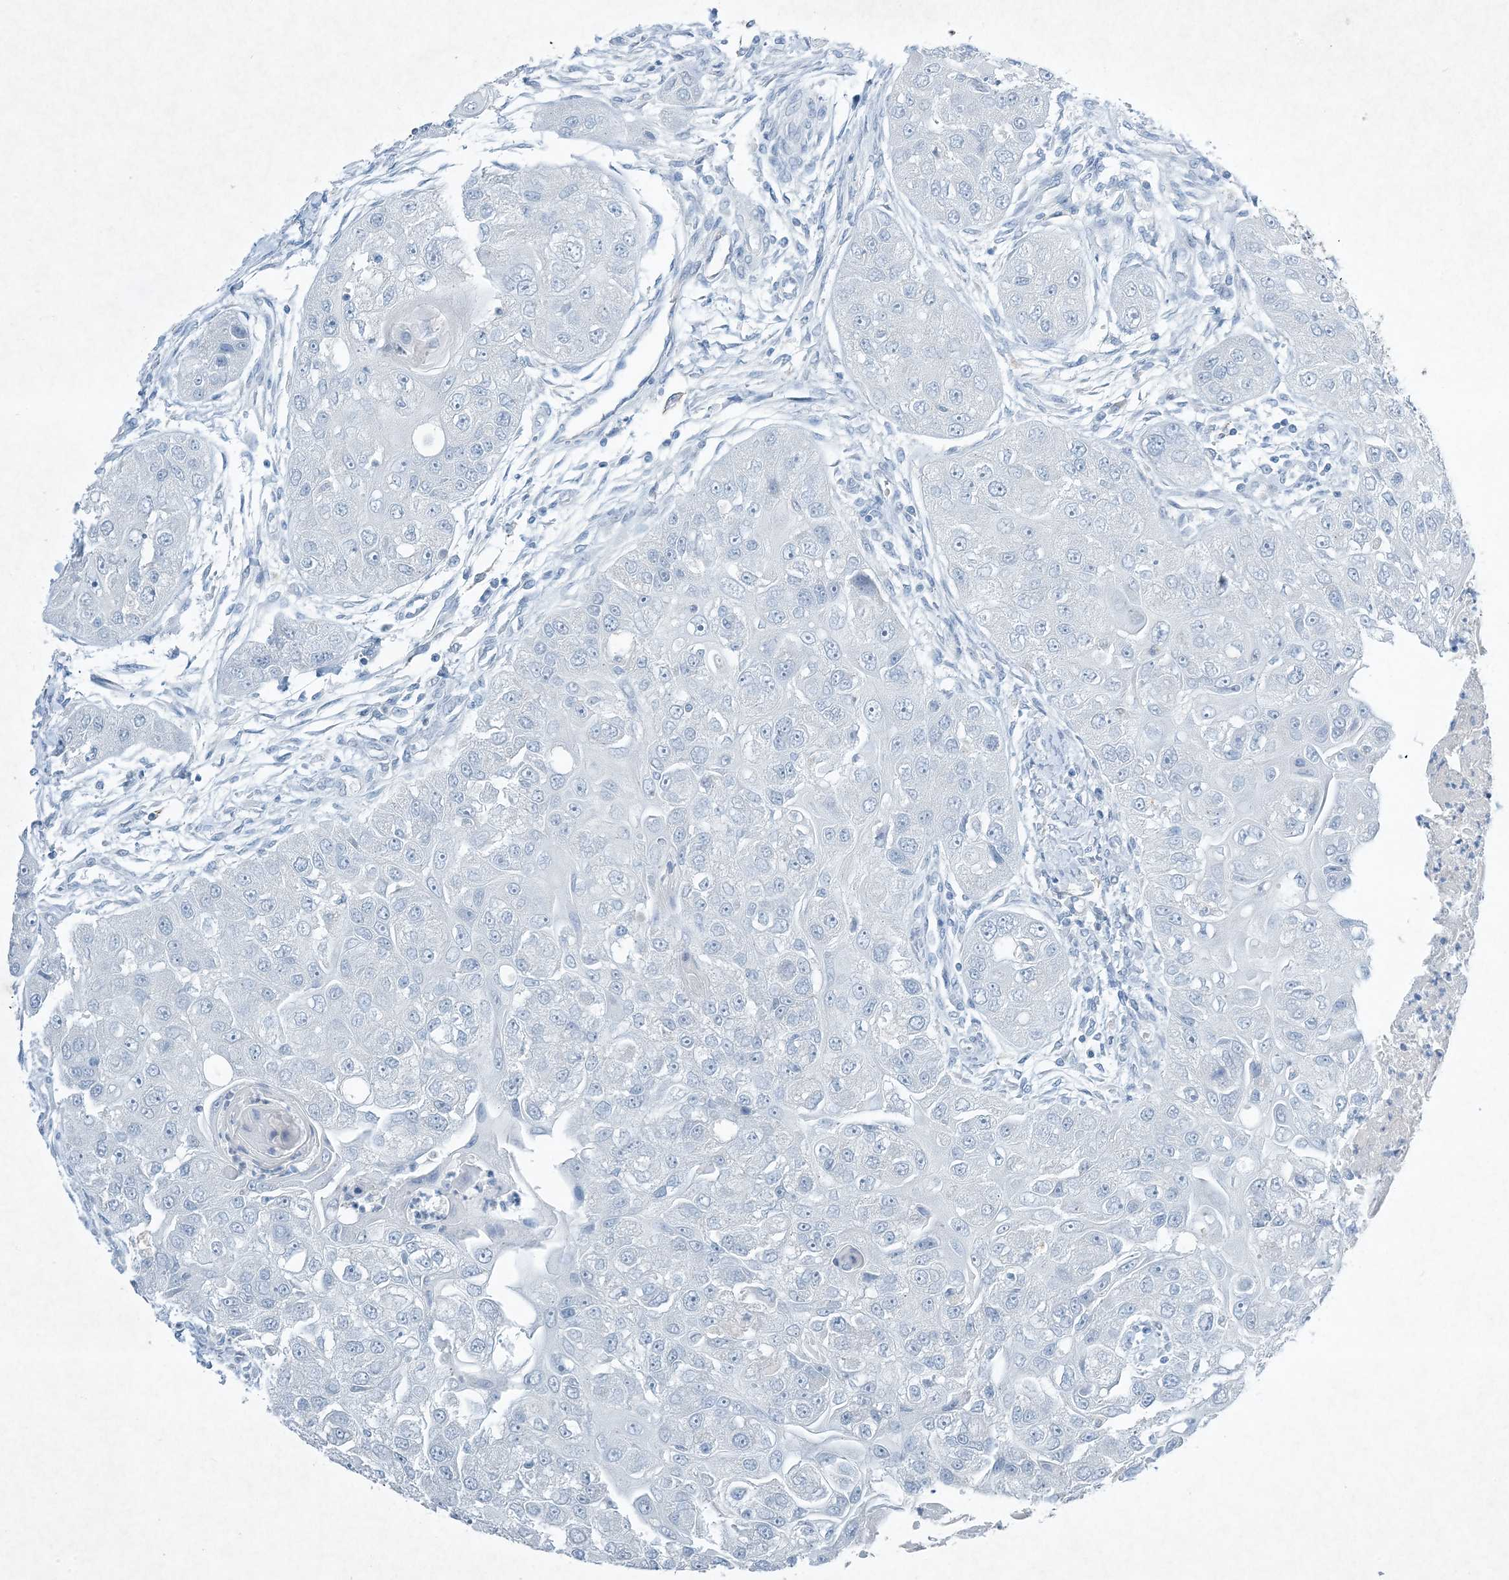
{"staining": {"intensity": "negative", "quantity": "none", "location": "none"}, "tissue": "head and neck cancer", "cell_type": "Tumor cells", "image_type": "cancer", "snomed": [{"axis": "morphology", "description": "Normal tissue, NOS"}, {"axis": "morphology", "description": "Squamous cell carcinoma, NOS"}, {"axis": "topography", "description": "Skeletal muscle"}, {"axis": "topography", "description": "Head-Neck"}], "caption": "This is an immunohistochemistry (IHC) image of human head and neck squamous cell carcinoma. There is no positivity in tumor cells.", "gene": "PGM5", "patient": {"sex": "male", "age": 51}}